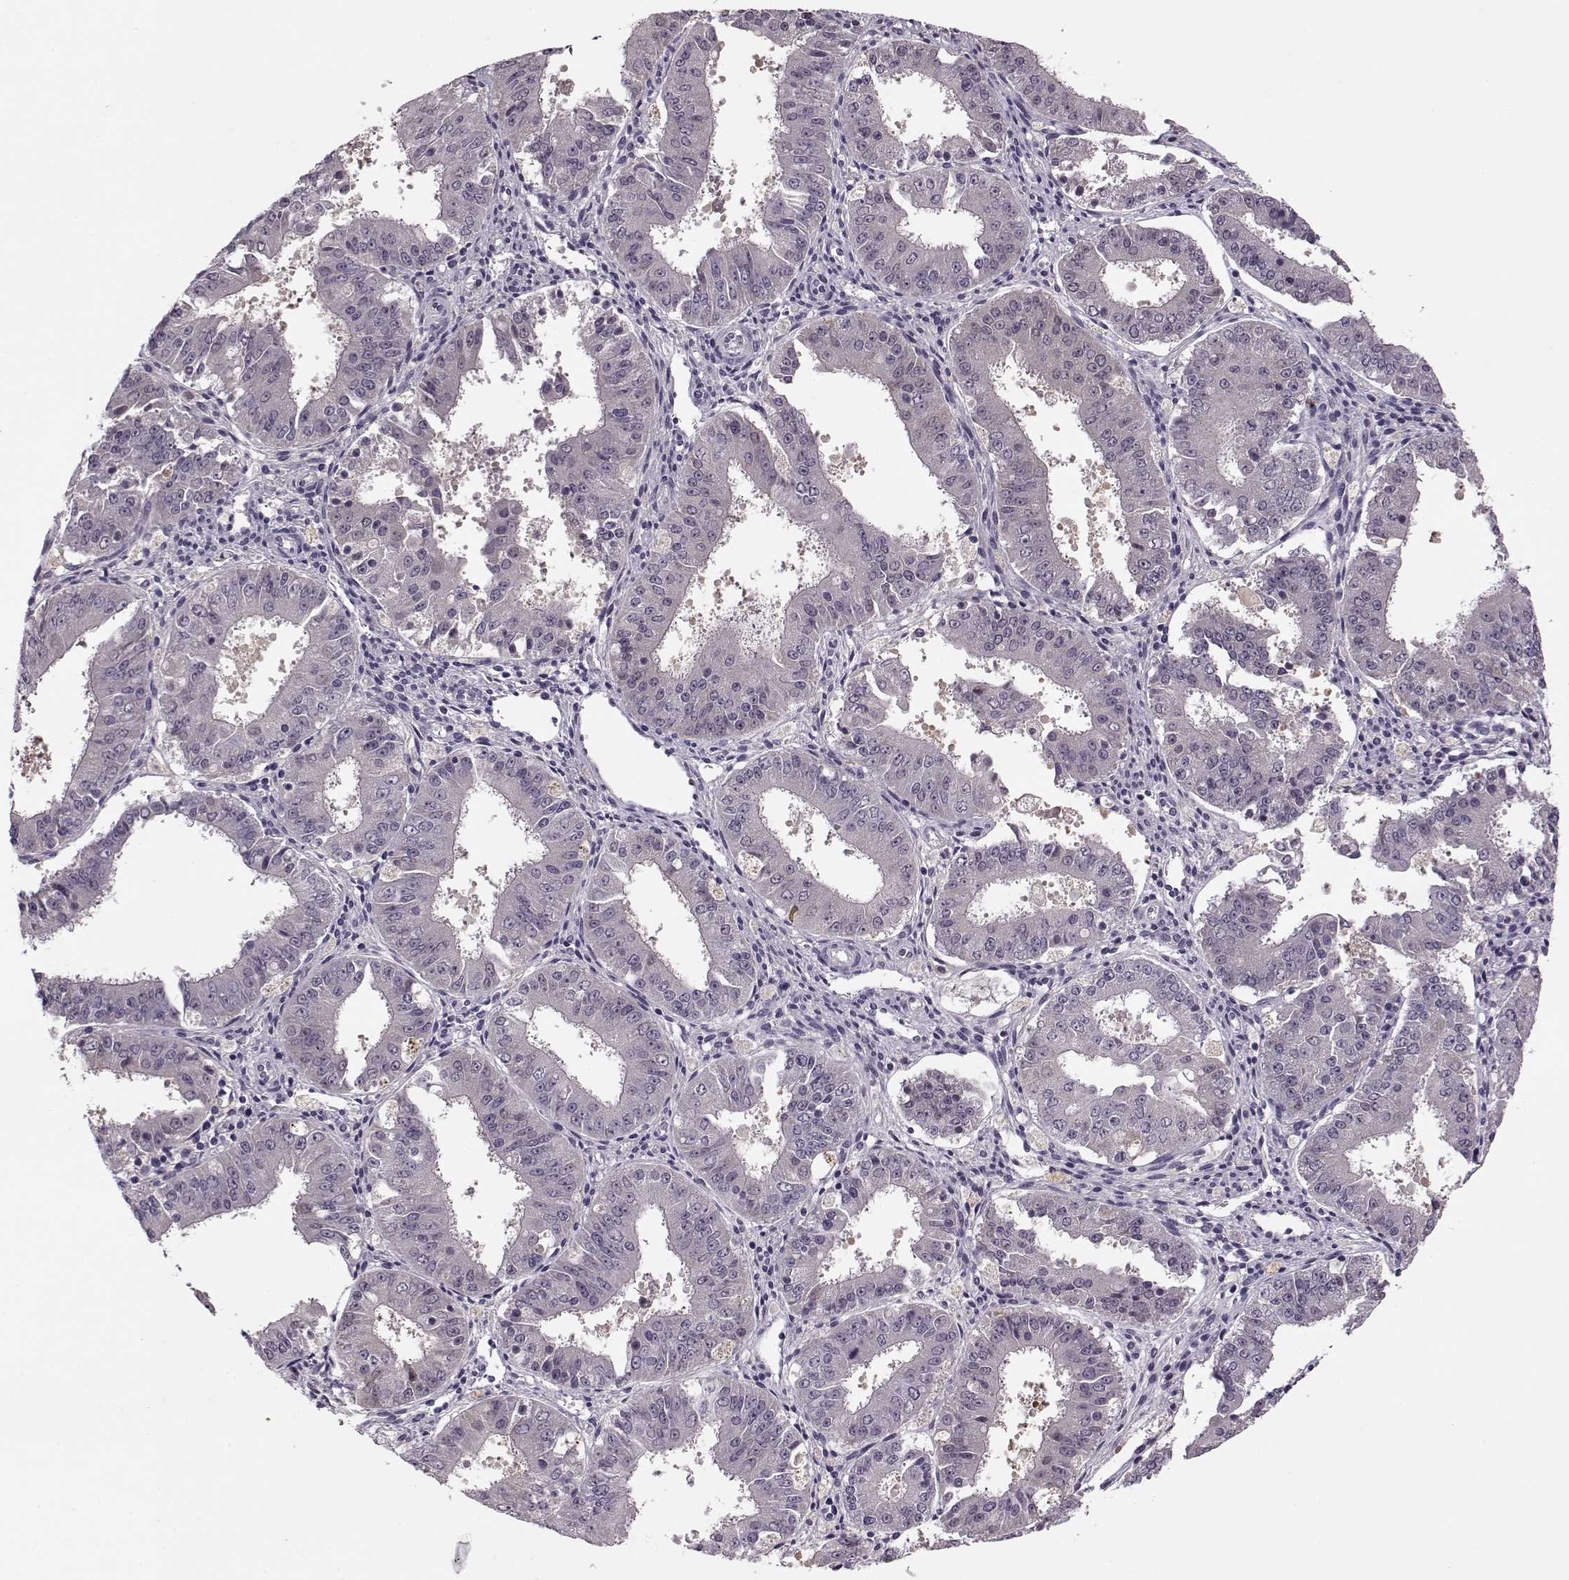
{"staining": {"intensity": "negative", "quantity": "none", "location": "none"}, "tissue": "ovarian cancer", "cell_type": "Tumor cells", "image_type": "cancer", "snomed": [{"axis": "morphology", "description": "Carcinoma, endometroid"}, {"axis": "topography", "description": "Ovary"}], "caption": "Human ovarian endometroid carcinoma stained for a protein using immunohistochemistry shows no positivity in tumor cells.", "gene": "ACOT11", "patient": {"sex": "female", "age": 42}}